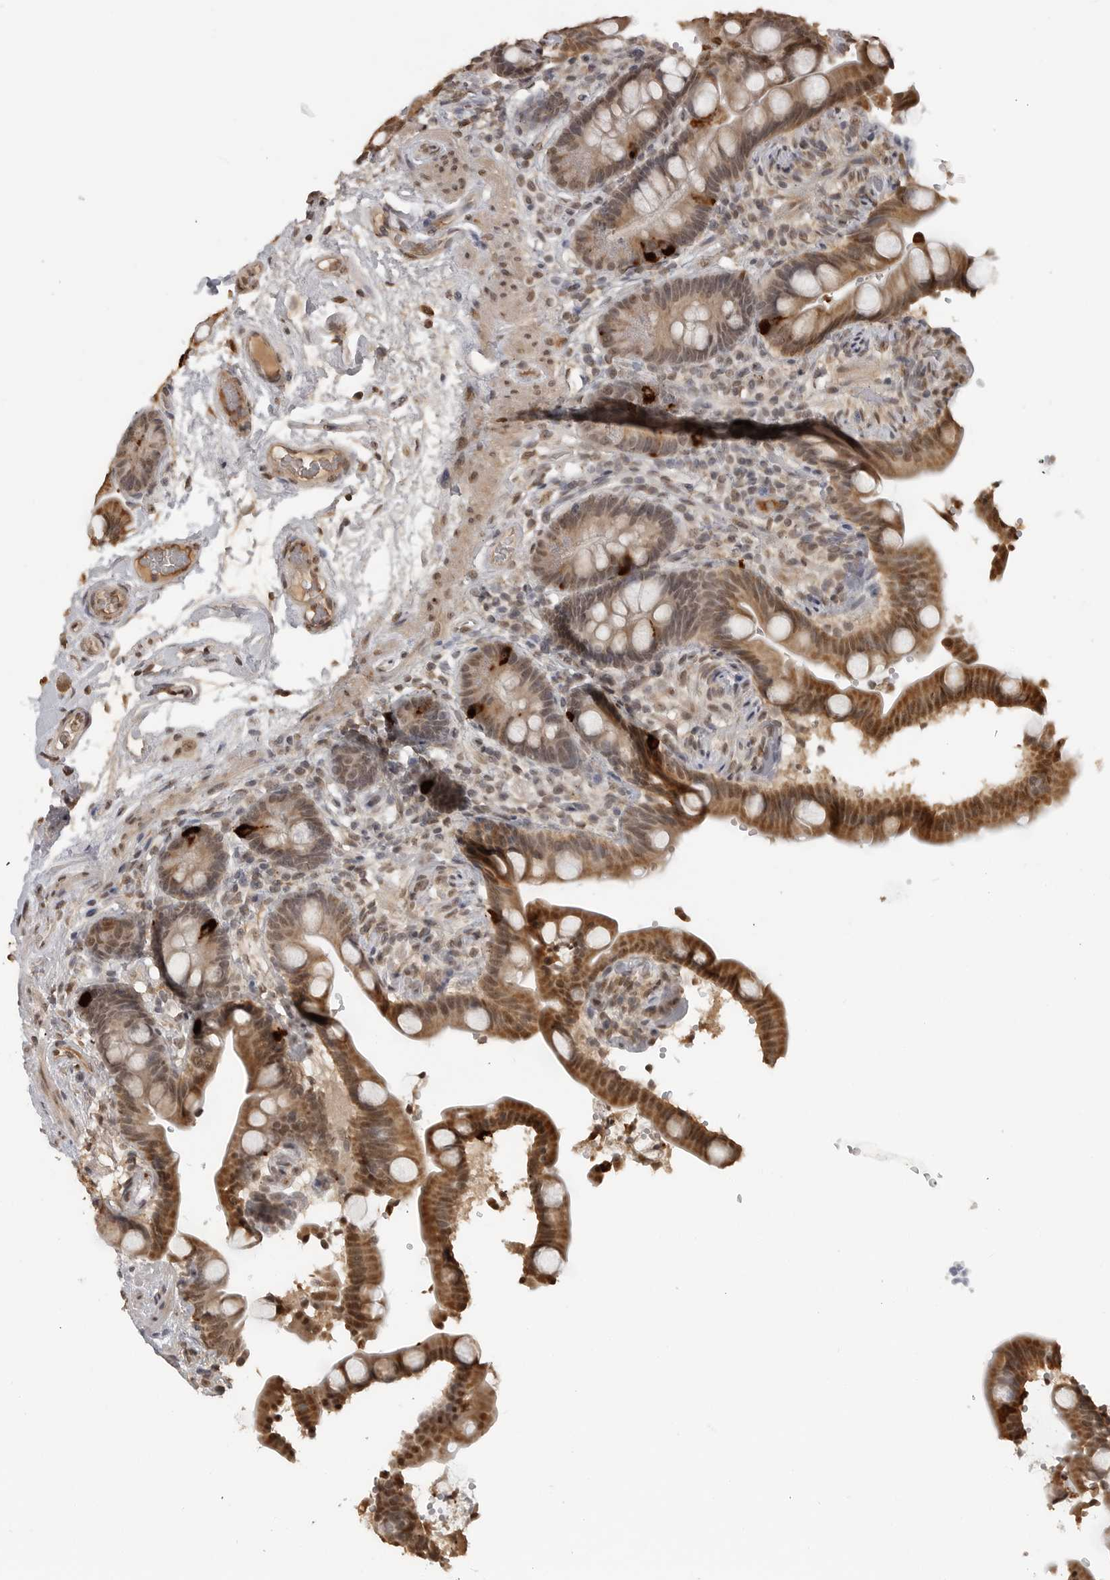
{"staining": {"intensity": "moderate", "quantity": ">75%", "location": "cytoplasmic/membranous,nuclear"}, "tissue": "colon", "cell_type": "Endothelial cells", "image_type": "normal", "snomed": [{"axis": "morphology", "description": "Normal tissue, NOS"}, {"axis": "topography", "description": "Smooth muscle"}, {"axis": "topography", "description": "Colon"}], "caption": "Benign colon demonstrates moderate cytoplasmic/membranous,nuclear staining in about >75% of endothelial cells.", "gene": "CLOCK", "patient": {"sex": "male", "age": 73}}